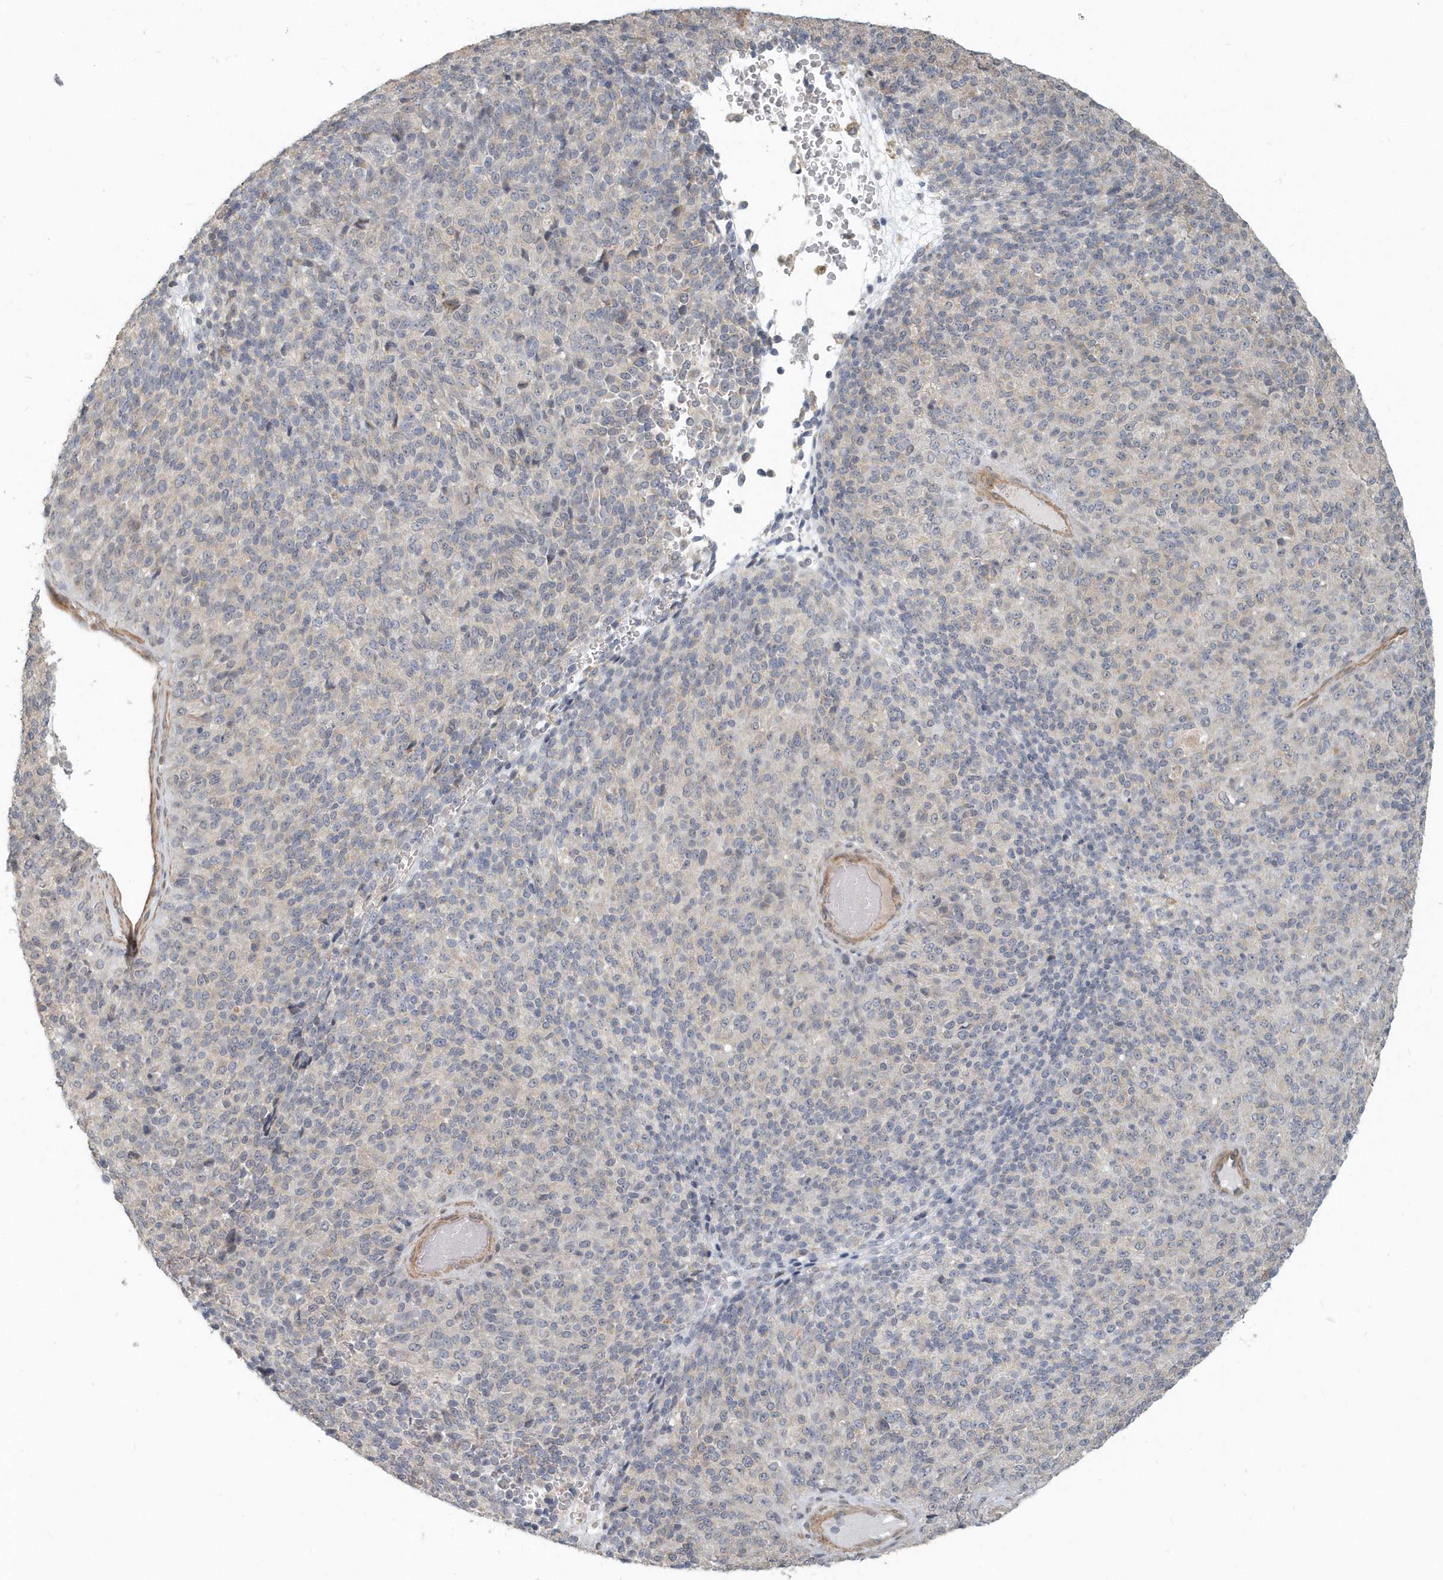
{"staining": {"intensity": "negative", "quantity": "none", "location": "none"}, "tissue": "melanoma", "cell_type": "Tumor cells", "image_type": "cancer", "snomed": [{"axis": "morphology", "description": "Malignant melanoma, Metastatic site"}, {"axis": "topography", "description": "Brain"}], "caption": "Tumor cells are negative for brown protein staining in melanoma. (DAB (3,3'-diaminobenzidine) IHC visualized using brightfield microscopy, high magnification).", "gene": "NAPB", "patient": {"sex": "female", "age": 56}}